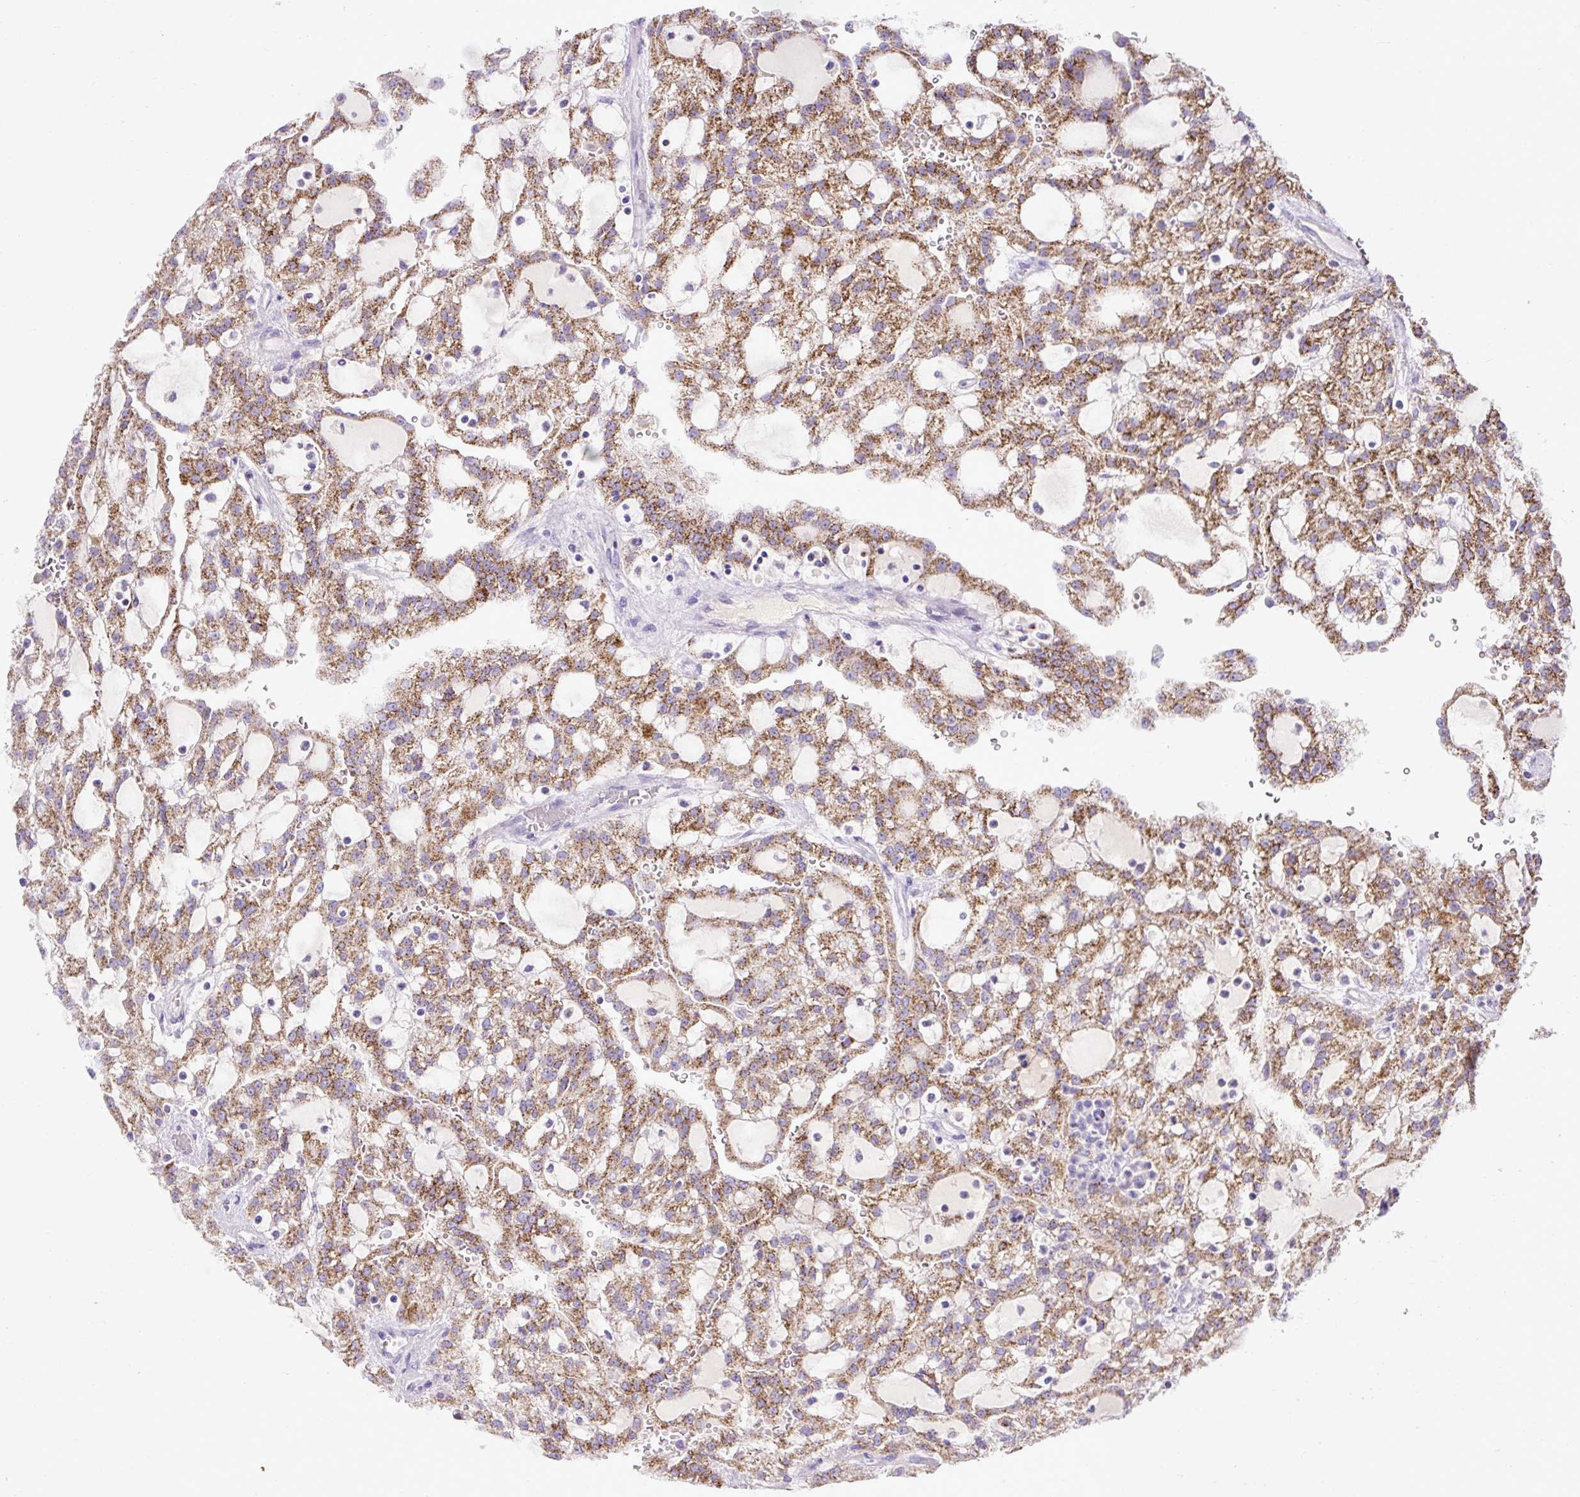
{"staining": {"intensity": "moderate", "quantity": ">75%", "location": "cytoplasmic/membranous"}, "tissue": "renal cancer", "cell_type": "Tumor cells", "image_type": "cancer", "snomed": [{"axis": "morphology", "description": "Adenocarcinoma, NOS"}, {"axis": "topography", "description": "Kidney"}], "caption": "Adenocarcinoma (renal) stained with a brown dye exhibits moderate cytoplasmic/membranous positive staining in about >75% of tumor cells.", "gene": "SPTBN5", "patient": {"sex": "male", "age": 63}}